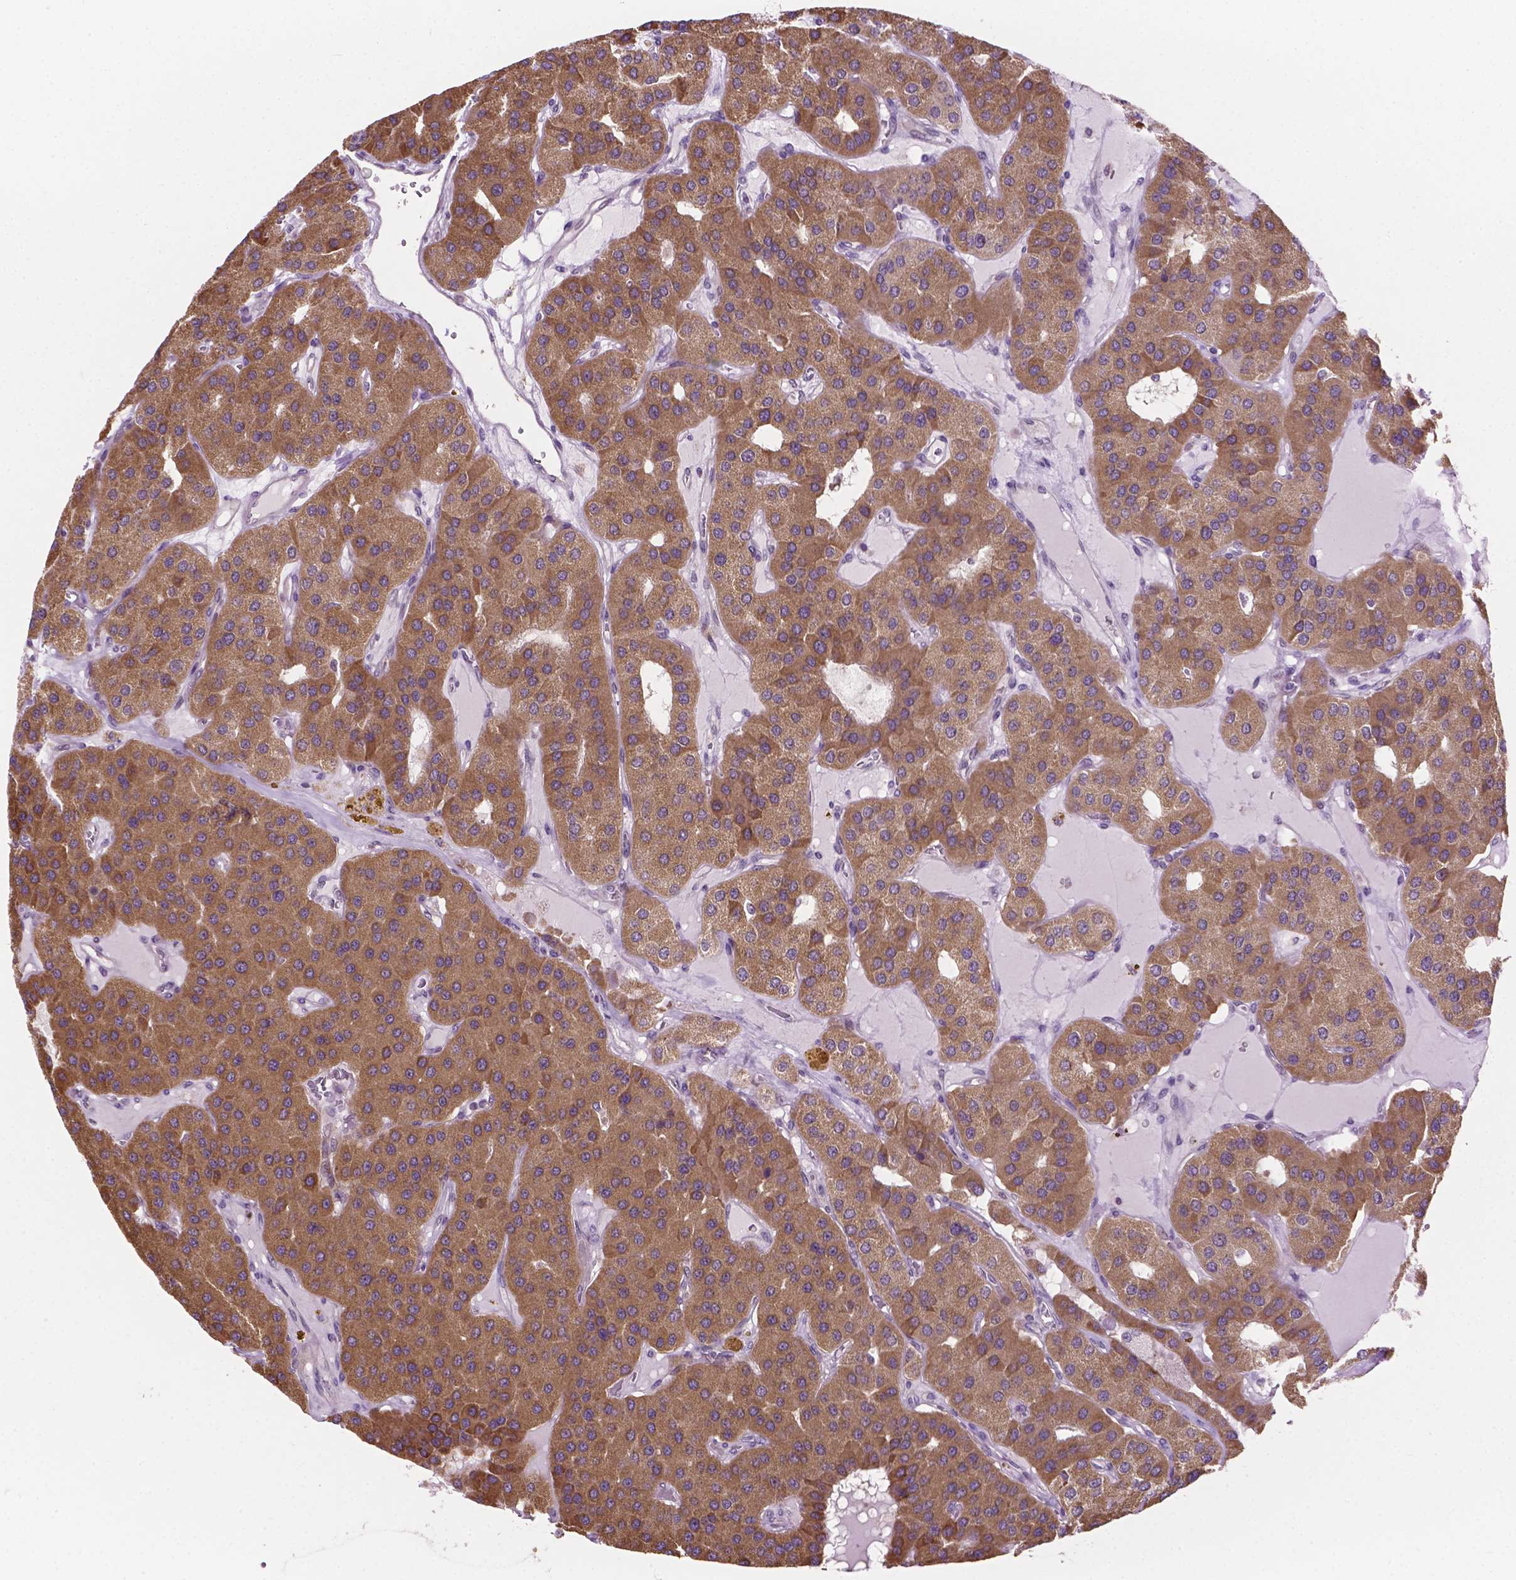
{"staining": {"intensity": "moderate", "quantity": ">75%", "location": "cytoplasmic/membranous"}, "tissue": "parathyroid gland", "cell_type": "Glandular cells", "image_type": "normal", "snomed": [{"axis": "morphology", "description": "Normal tissue, NOS"}, {"axis": "morphology", "description": "Adenoma, NOS"}, {"axis": "topography", "description": "Parathyroid gland"}], "caption": "Moderate cytoplasmic/membranous expression for a protein is identified in about >75% of glandular cells of normal parathyroid gland using immunohistochemistry (IHC).", "gene": "MZT1", "patient": {"sex": "female", "age": 86}}